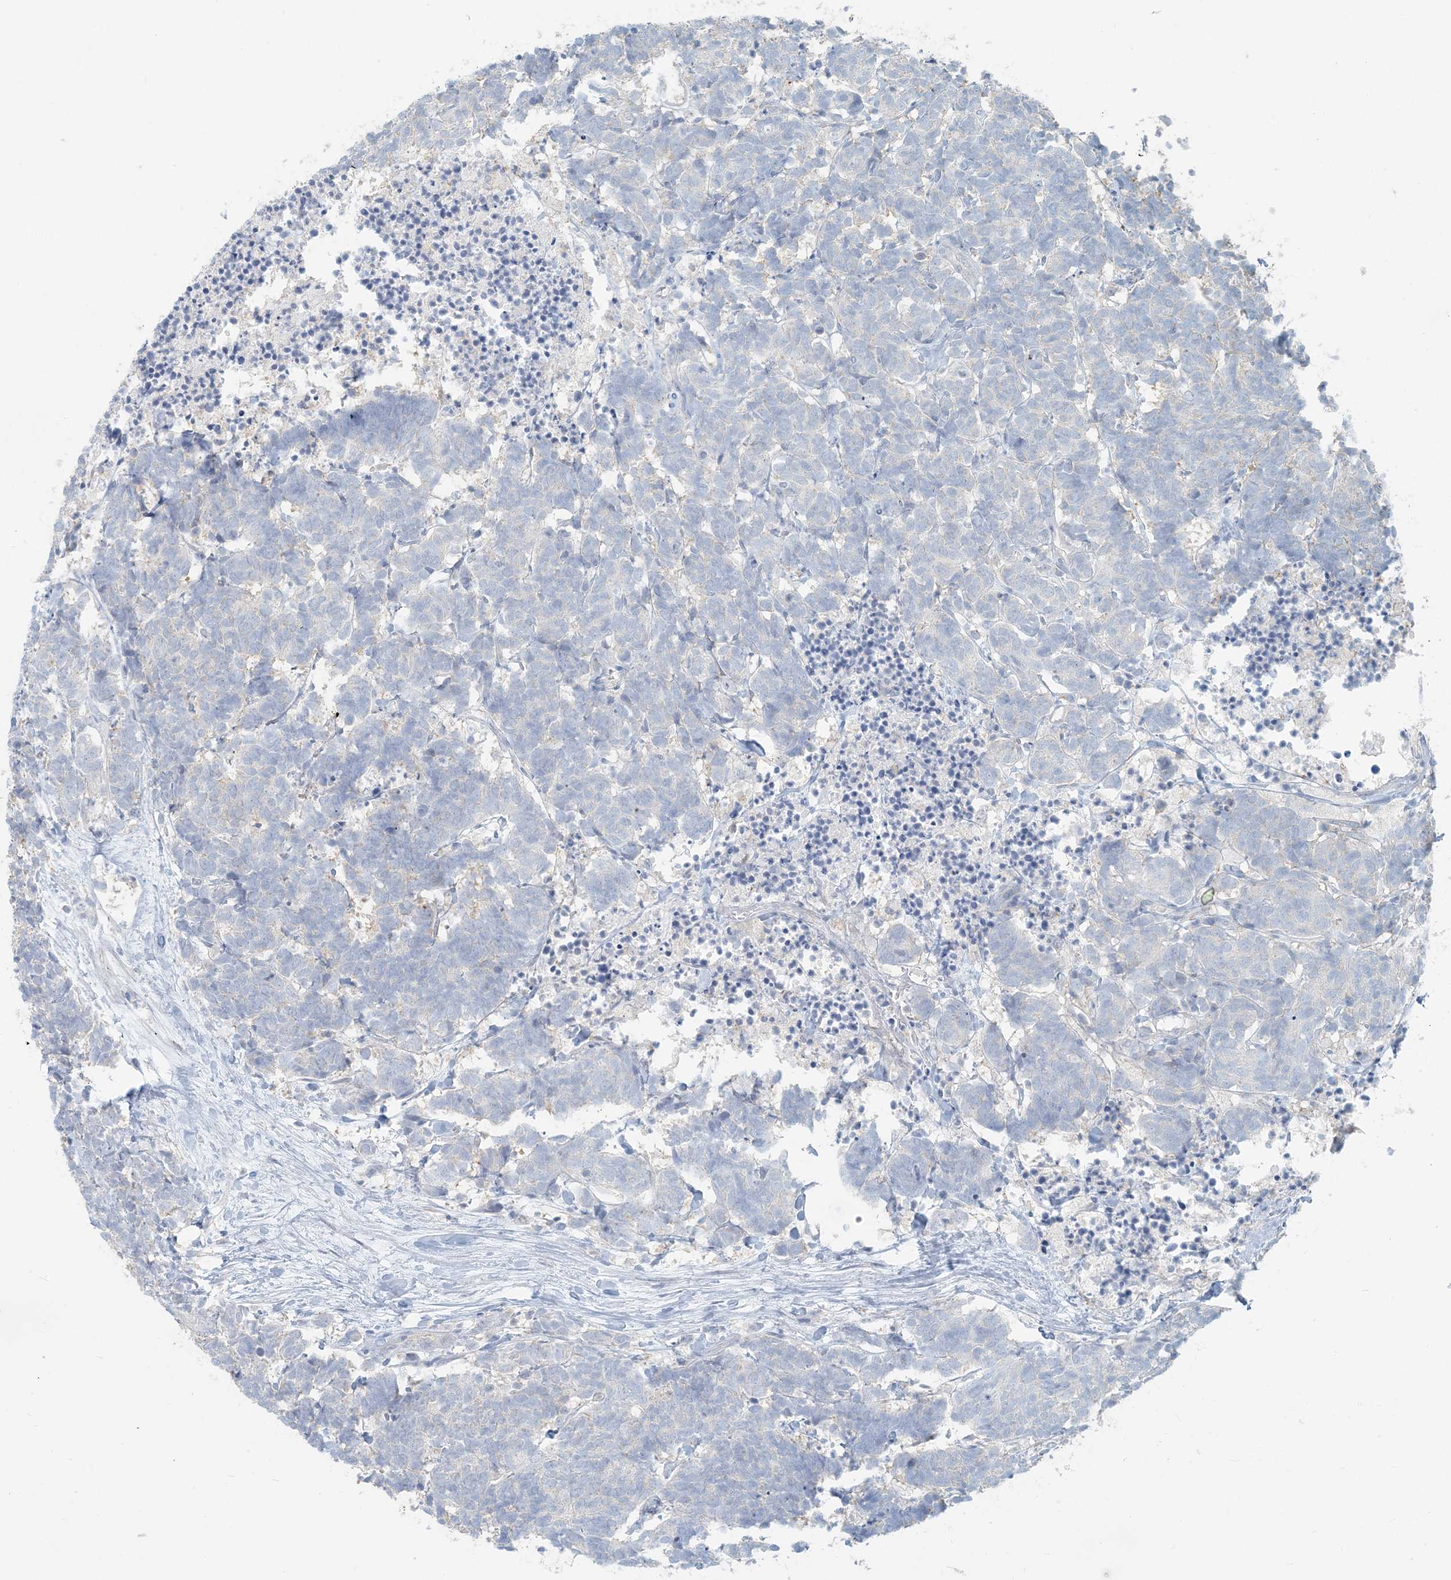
{"staining": {"intensity": "negative", "quantity": "none", "location": "none"}, "tissue": "carcinoid", "cell_type": "Tumor cells", "image_type": "cancer", "snomed": [{"axis": "morphology", "description": "Carcinoma, NOS"}, {"axis": "morphology", "description": "Carcinoid, malignant, NOS"}, {"axis": "topography", "description": "Urinary bladder"}], "caption": "Immunohistochemical staining of carcinoma reveals no significant staining in tumor cells.", "gene": "HACL1", "patient": {"sex": "male", "age": 57}}